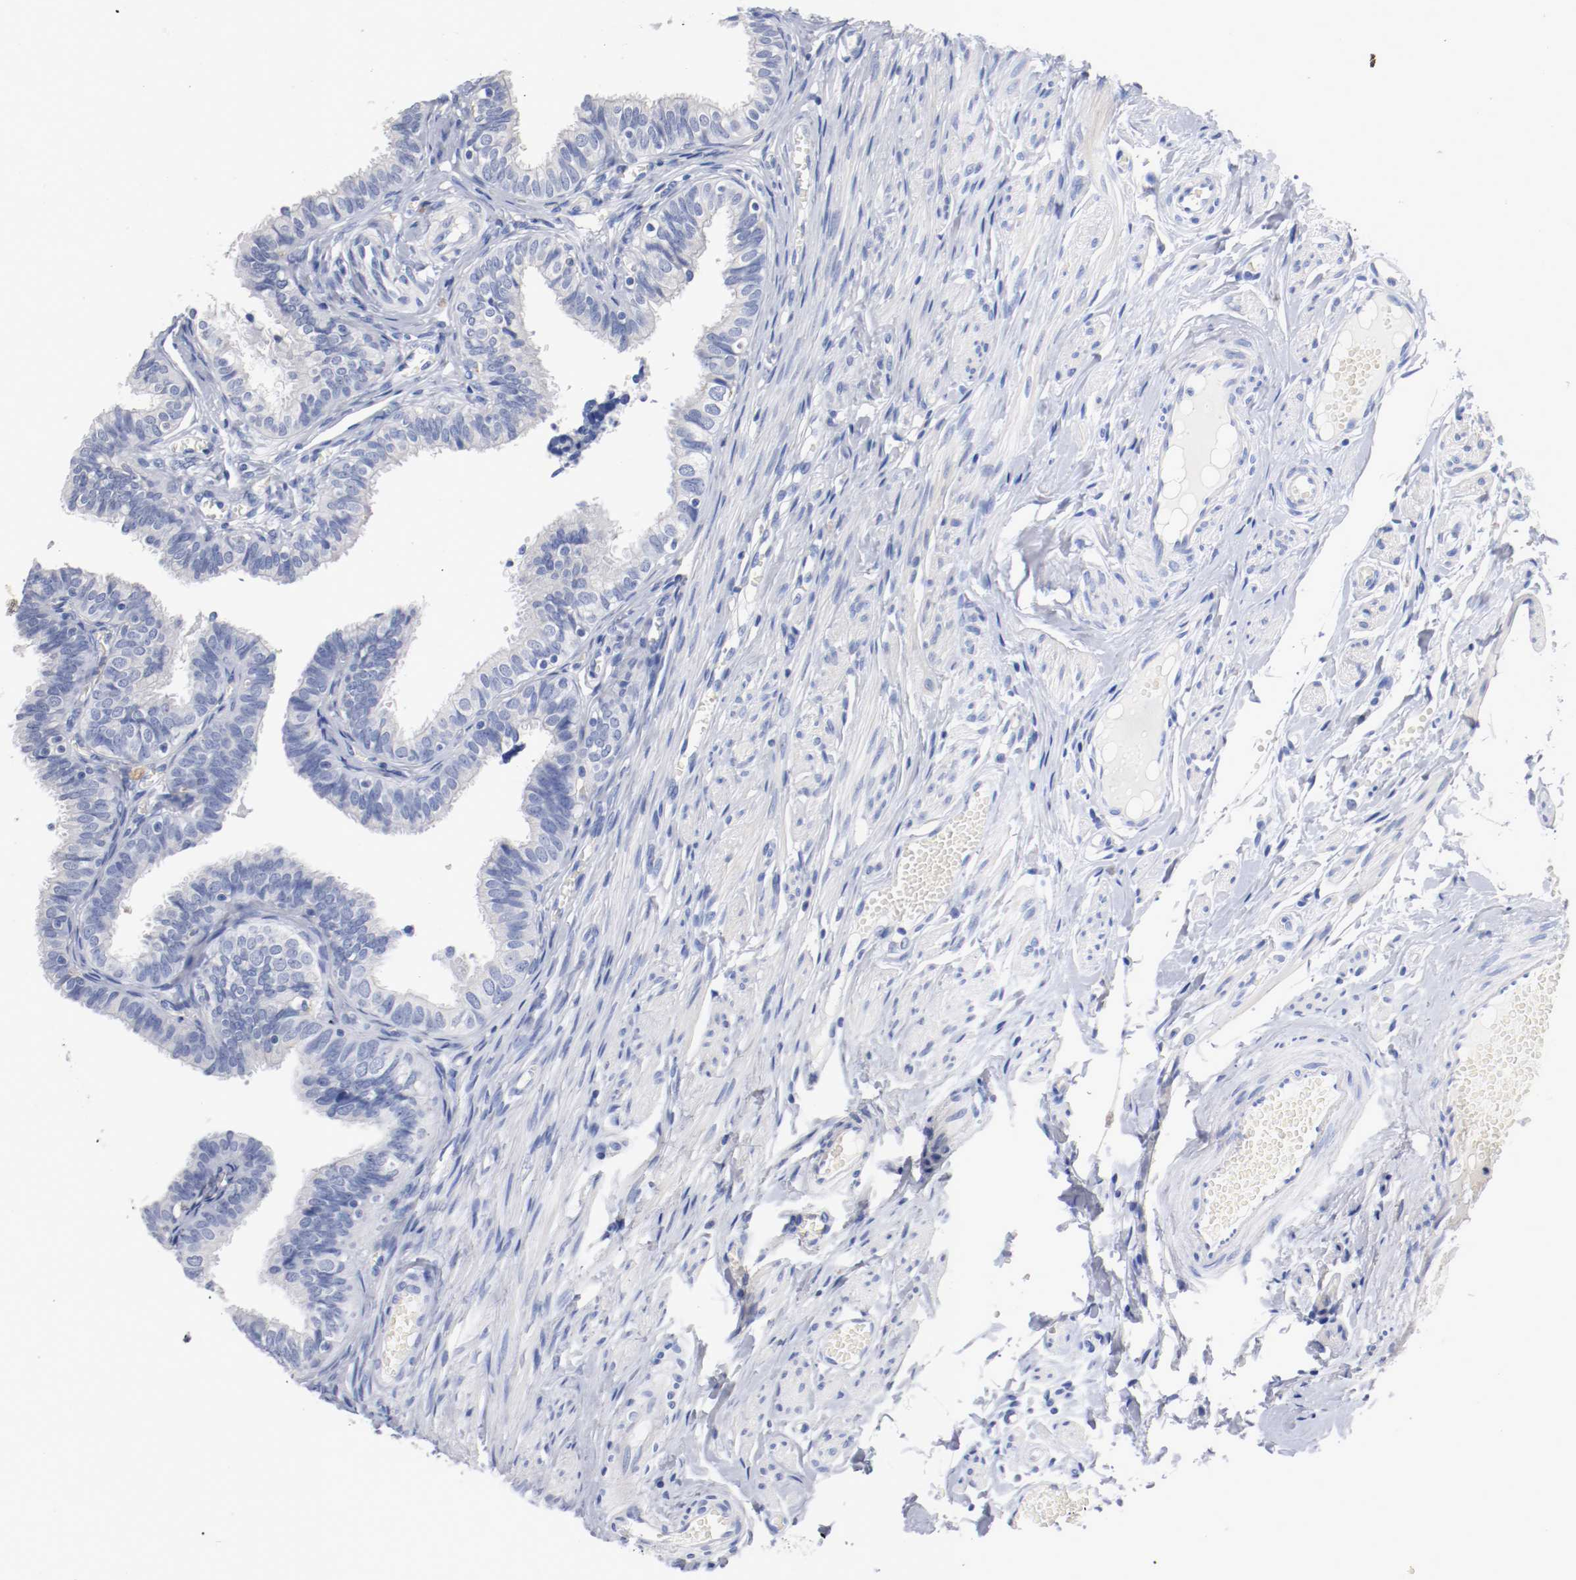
{"staining": {"intensity": "negative", "quantity": "none", "location": "none"}, "tissue": "fallopian tube", "cell_type": "Glandular cells", "image_type": "normal", "snomed": [{"axis": "morphology", "description": "Normal tissue, NOS"}, {"axis": "topography", "description": "Fallopian tube"}], "caption": "The histopathology image displays no staining of glandular cells in normal fallopian tube.", "gene": "FGFBP1", "patient": {"sex": "female", "age": 46}}